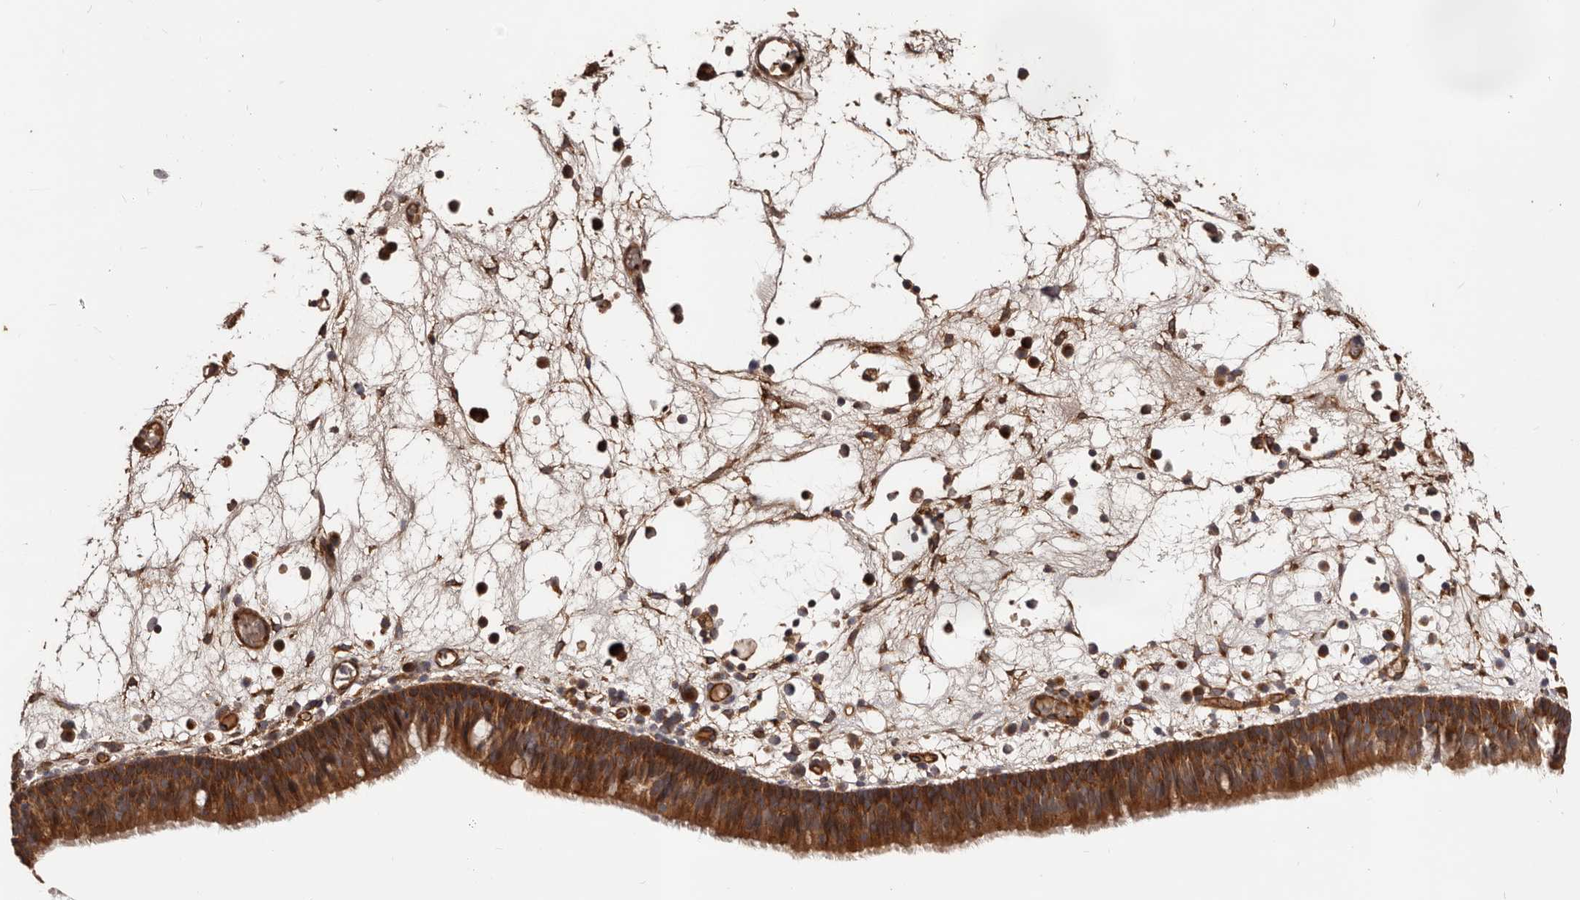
{"staining": {"intensity": "moderate", "quantity": ">75%", "location": "cytoplasmic/membranous"}, "tissue": "nasopharynx", "cell_type": "Respiratory epithelial cells", "image_type": "normal", "snomed": [{"axis": "morphology", "description": "Normal tissue, NOS"}, {"axis": "morphology", "description": "Inflammation, NOS"}, {"axis": "morphology", "description": "Malignant melanoma, Metastatic site"}, {"axis": "topography", "description": "Nasopharynx"}], "caption": "Protein expression analysis of normal nasopharynx exhibits moderate cytoplasmic/membranous positivity in approximately >75% of respiratory epithelial cells. (Stains: DAB (3,3'-diaminobenzidine) in brown, nuclei in blue, Microscopy: brightfield microscopy at high magnification).", "gene": "GTPBP1", "patient": {"sex": "male", "age": 70}}